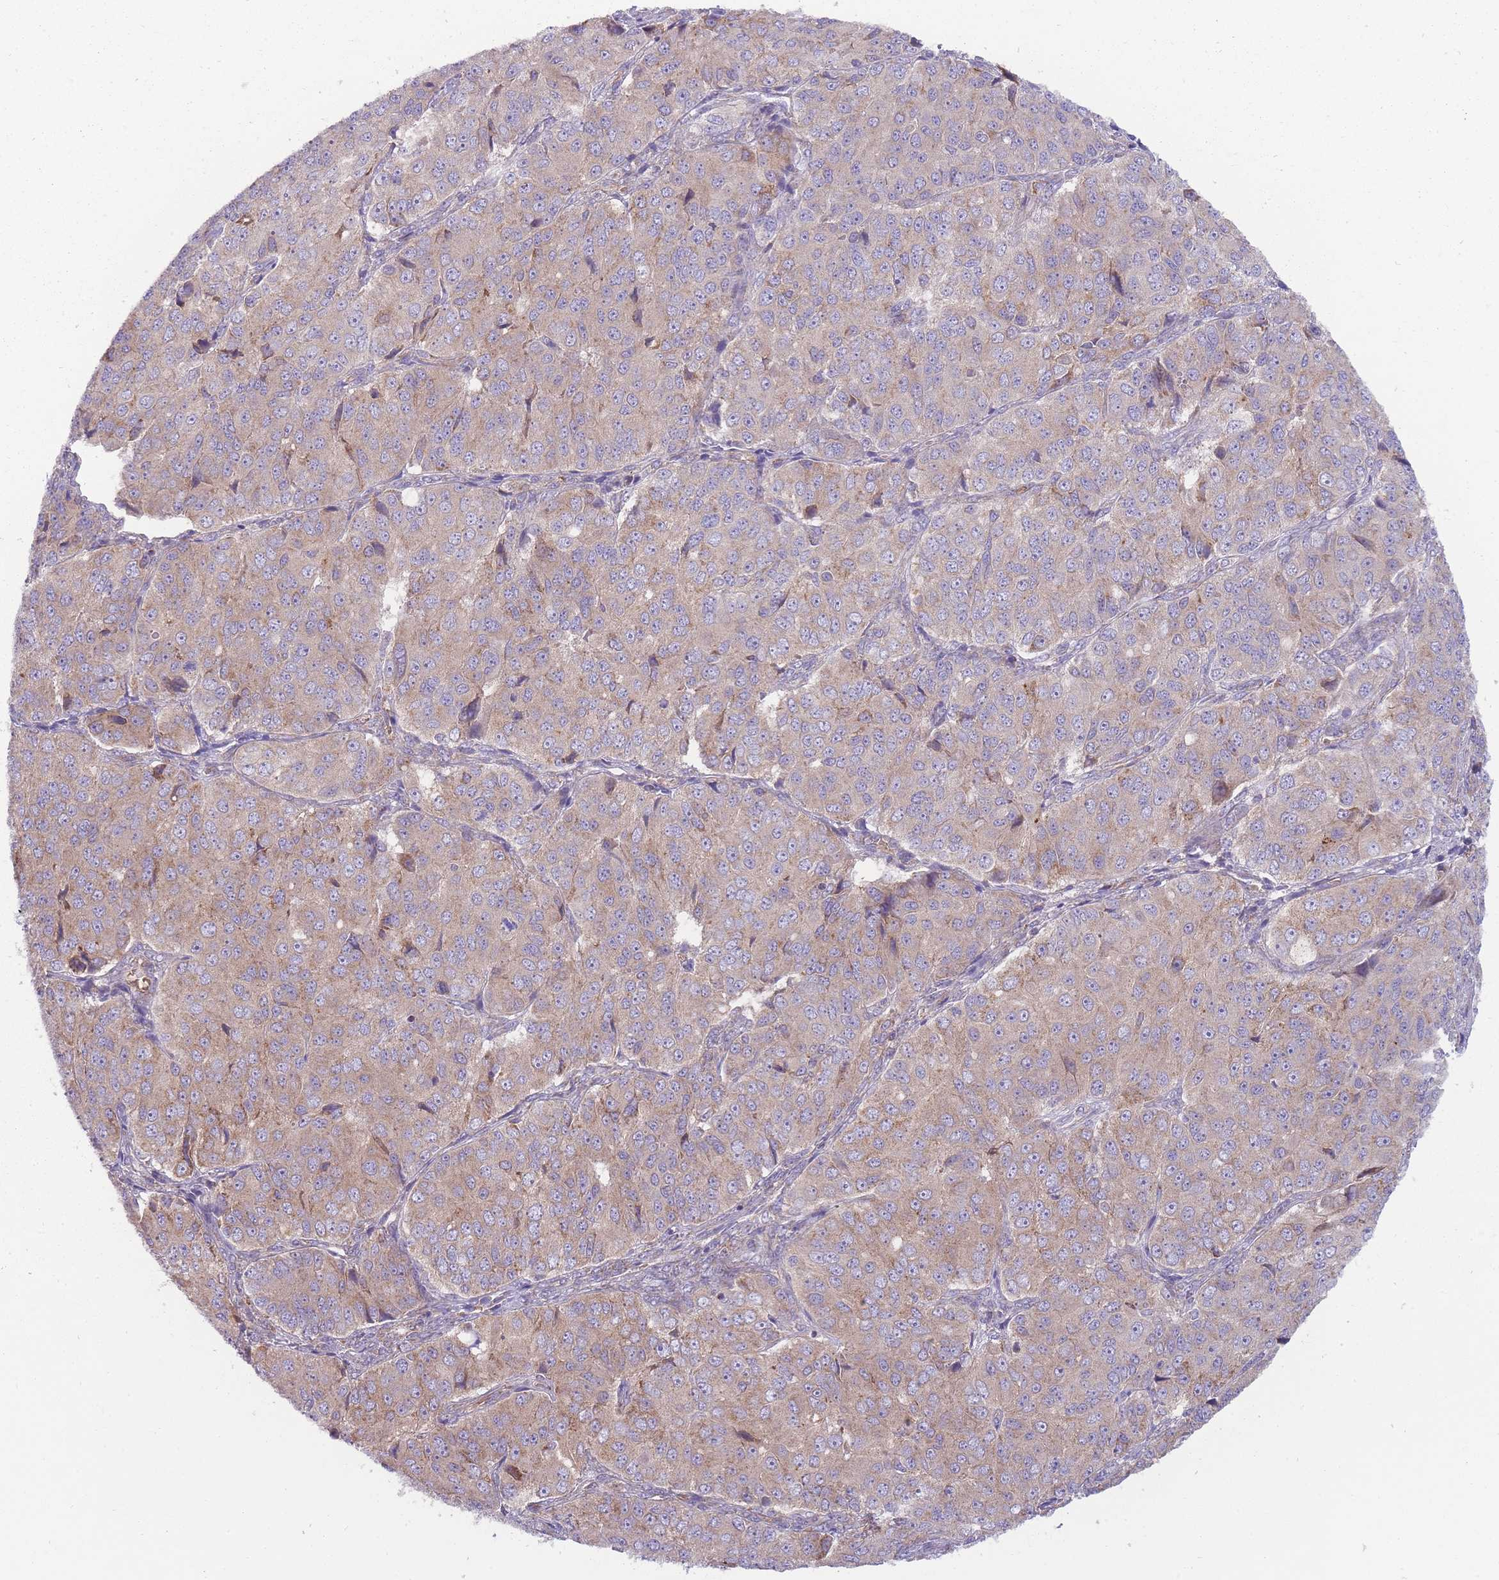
{"staining": {"intensity": "moderate", "quantity": "<25%", "location": "cytoplasmic/membranous"}, "tissue": "ovarian cancer", "cell_type": "Tumor cells", "image_type": "cancer", "snomed": [{"axis": "morphology", "description": "Carcinoma, endometroid"}, {"axis": "topography", "description": "Ovary"}], "caption": "Protein staining of ovarian cancer tissue shows moderate cytoplasmic/membranous positivity in approximately <25% of tumor cells.", "gene": "ANKRD10", "patient": {"sex": "female", "age": 51}}